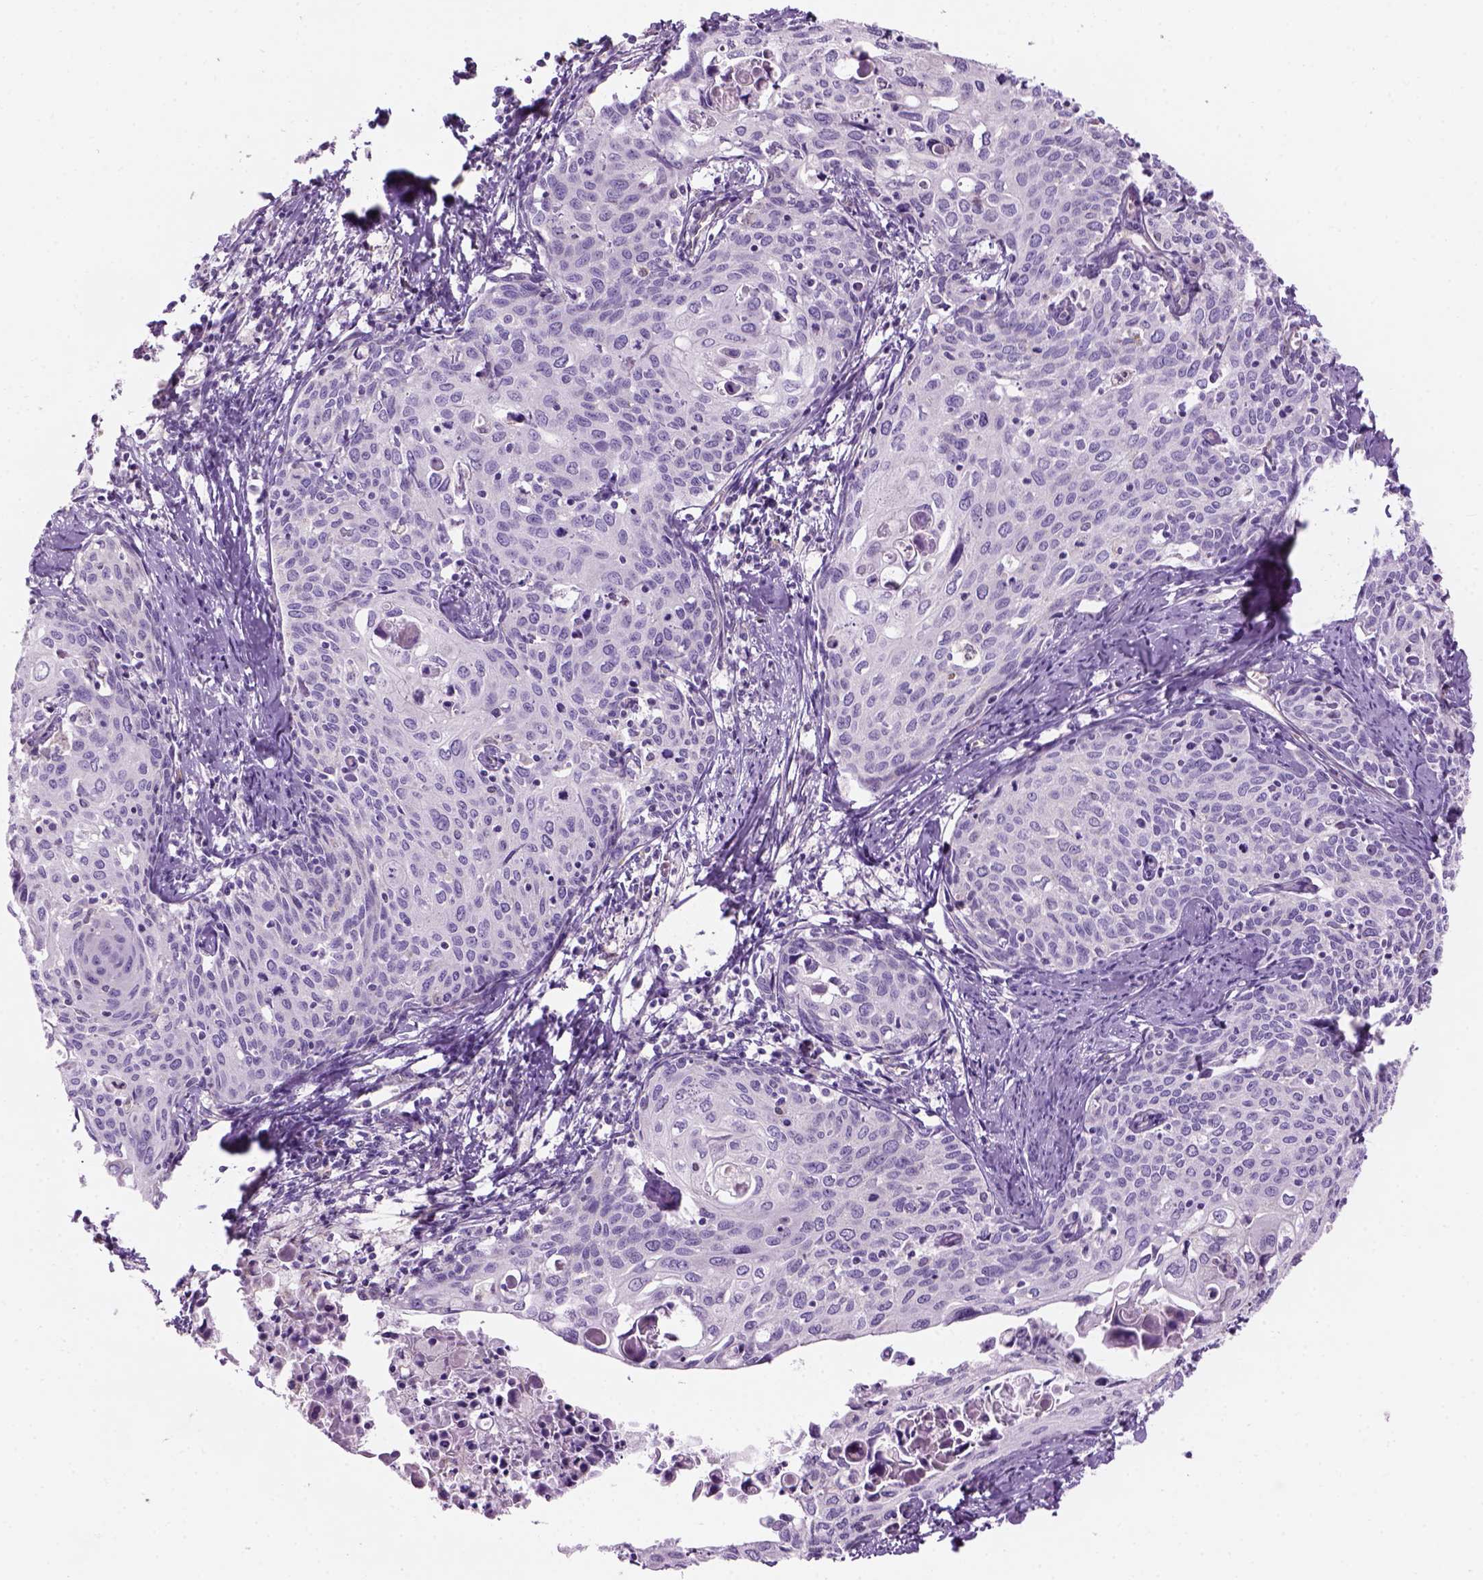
{"staining": {"intensity": "negative", "quantity": "none", "location": "none"}, "tissue": "cervical cancer", "cell_type": "Tumor cells", "image_type": "cancer", "snomed": [{"axis": "morphology", "description": "Squamous cell carcinoma, NOS"}, {"axis": "topography", "description": "Cervix"}], "caption": "Tumor cells show no significant positivity in cervical cancer.", "gene": "CD84", "patient": {"sex": "female", "age": 62}}